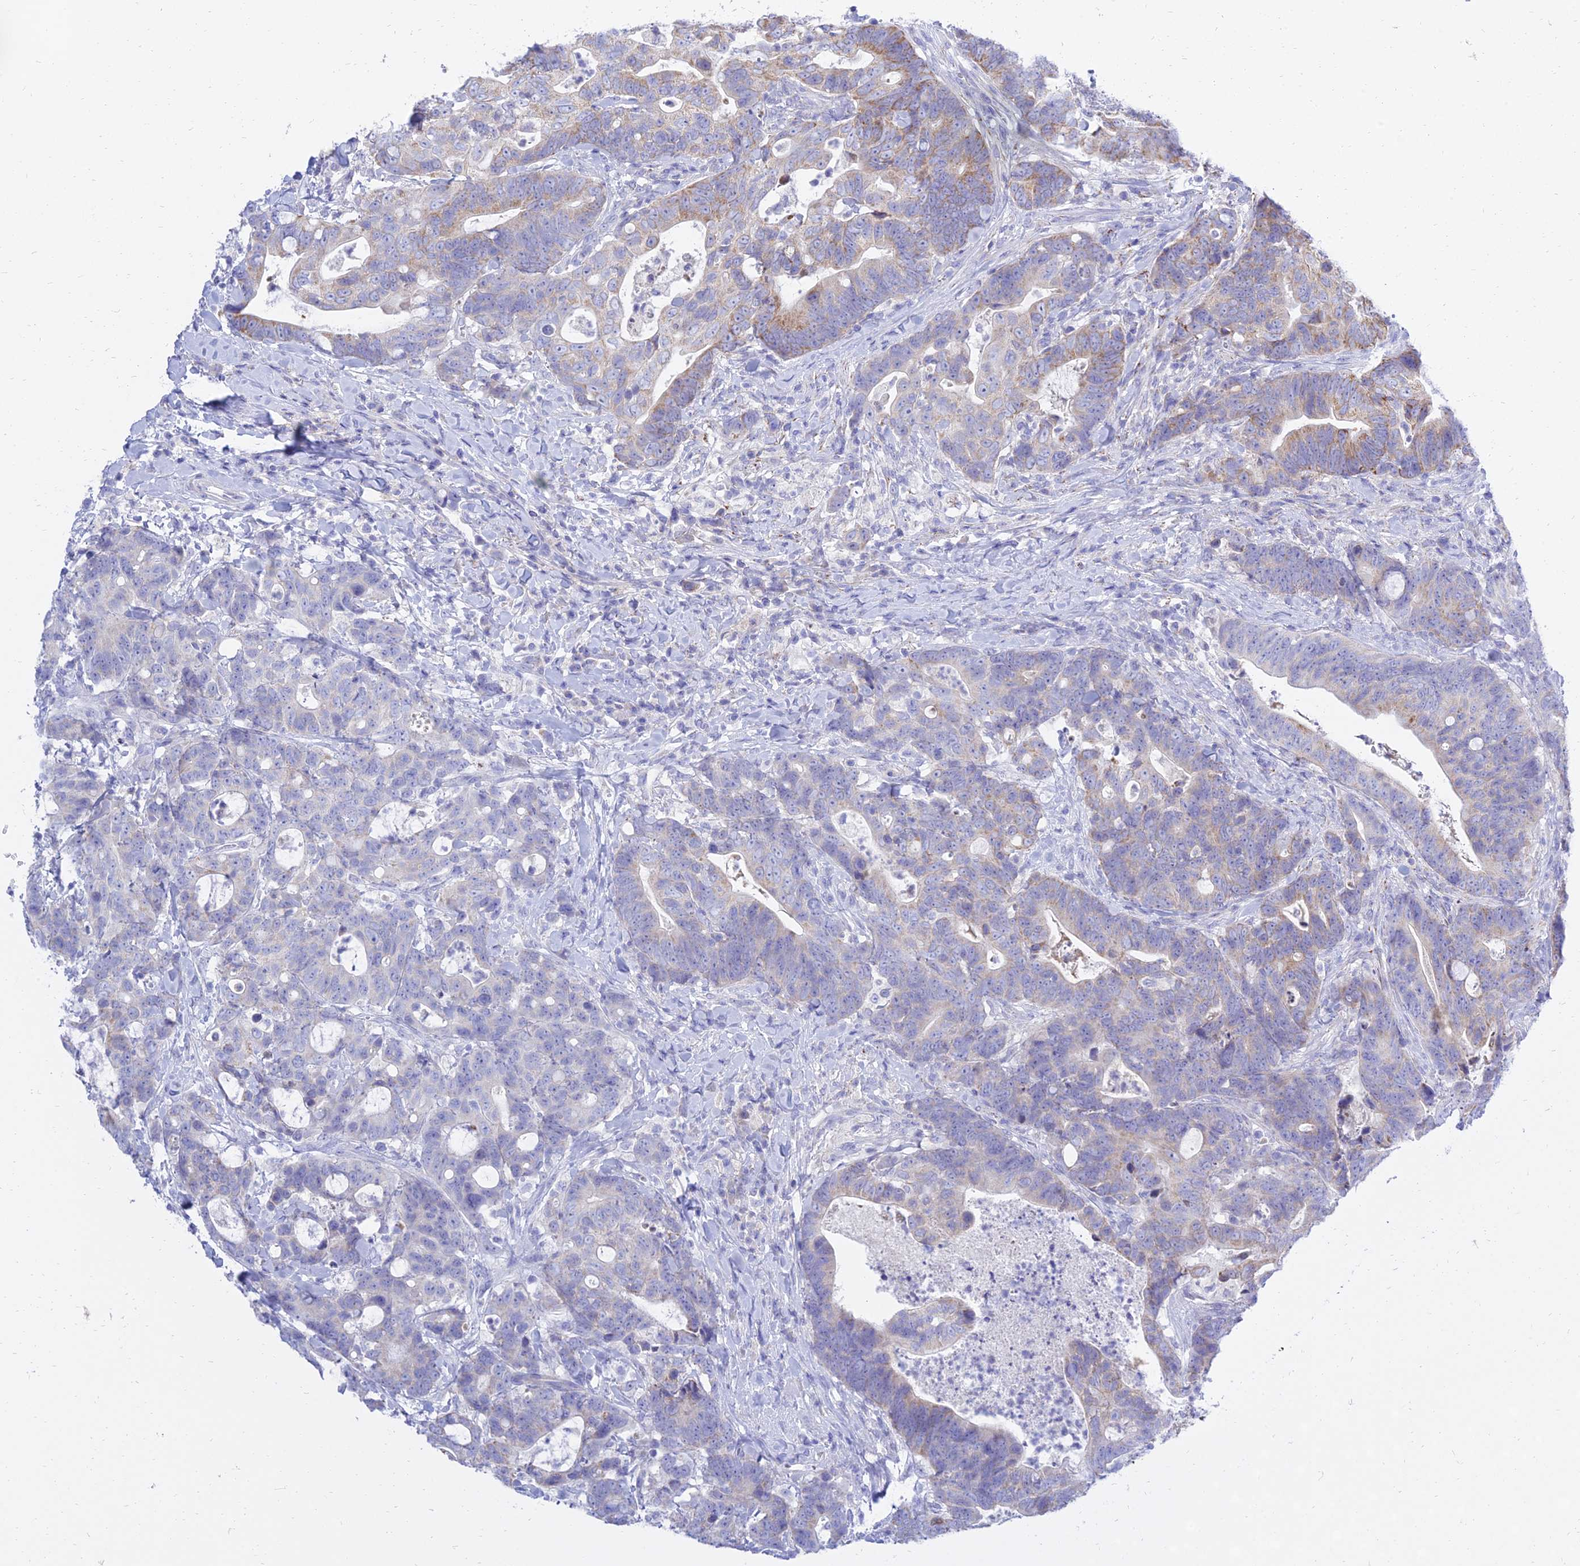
{"staining": {"intensity": "moderate", "quantity": "<25%", "location": "cytoplasmic/membranous"}, "tissue": "colorectal cancer", "cell_type": "Tumor cells", "image_type": "cancer", "snomed": [{"axis": "morphology", "description": "Adenocarcinoma, NOS"}, {"axis": "topography", "description": "Colon"}], "caption": "Human colorectal cancer stained for a protein (brown) reveals moderate cytoplasmic/membranous positive staining in approximately <25% of tumor cells.", "gene": "PKN3", "patient": {"sex": "female", "age": 82}}